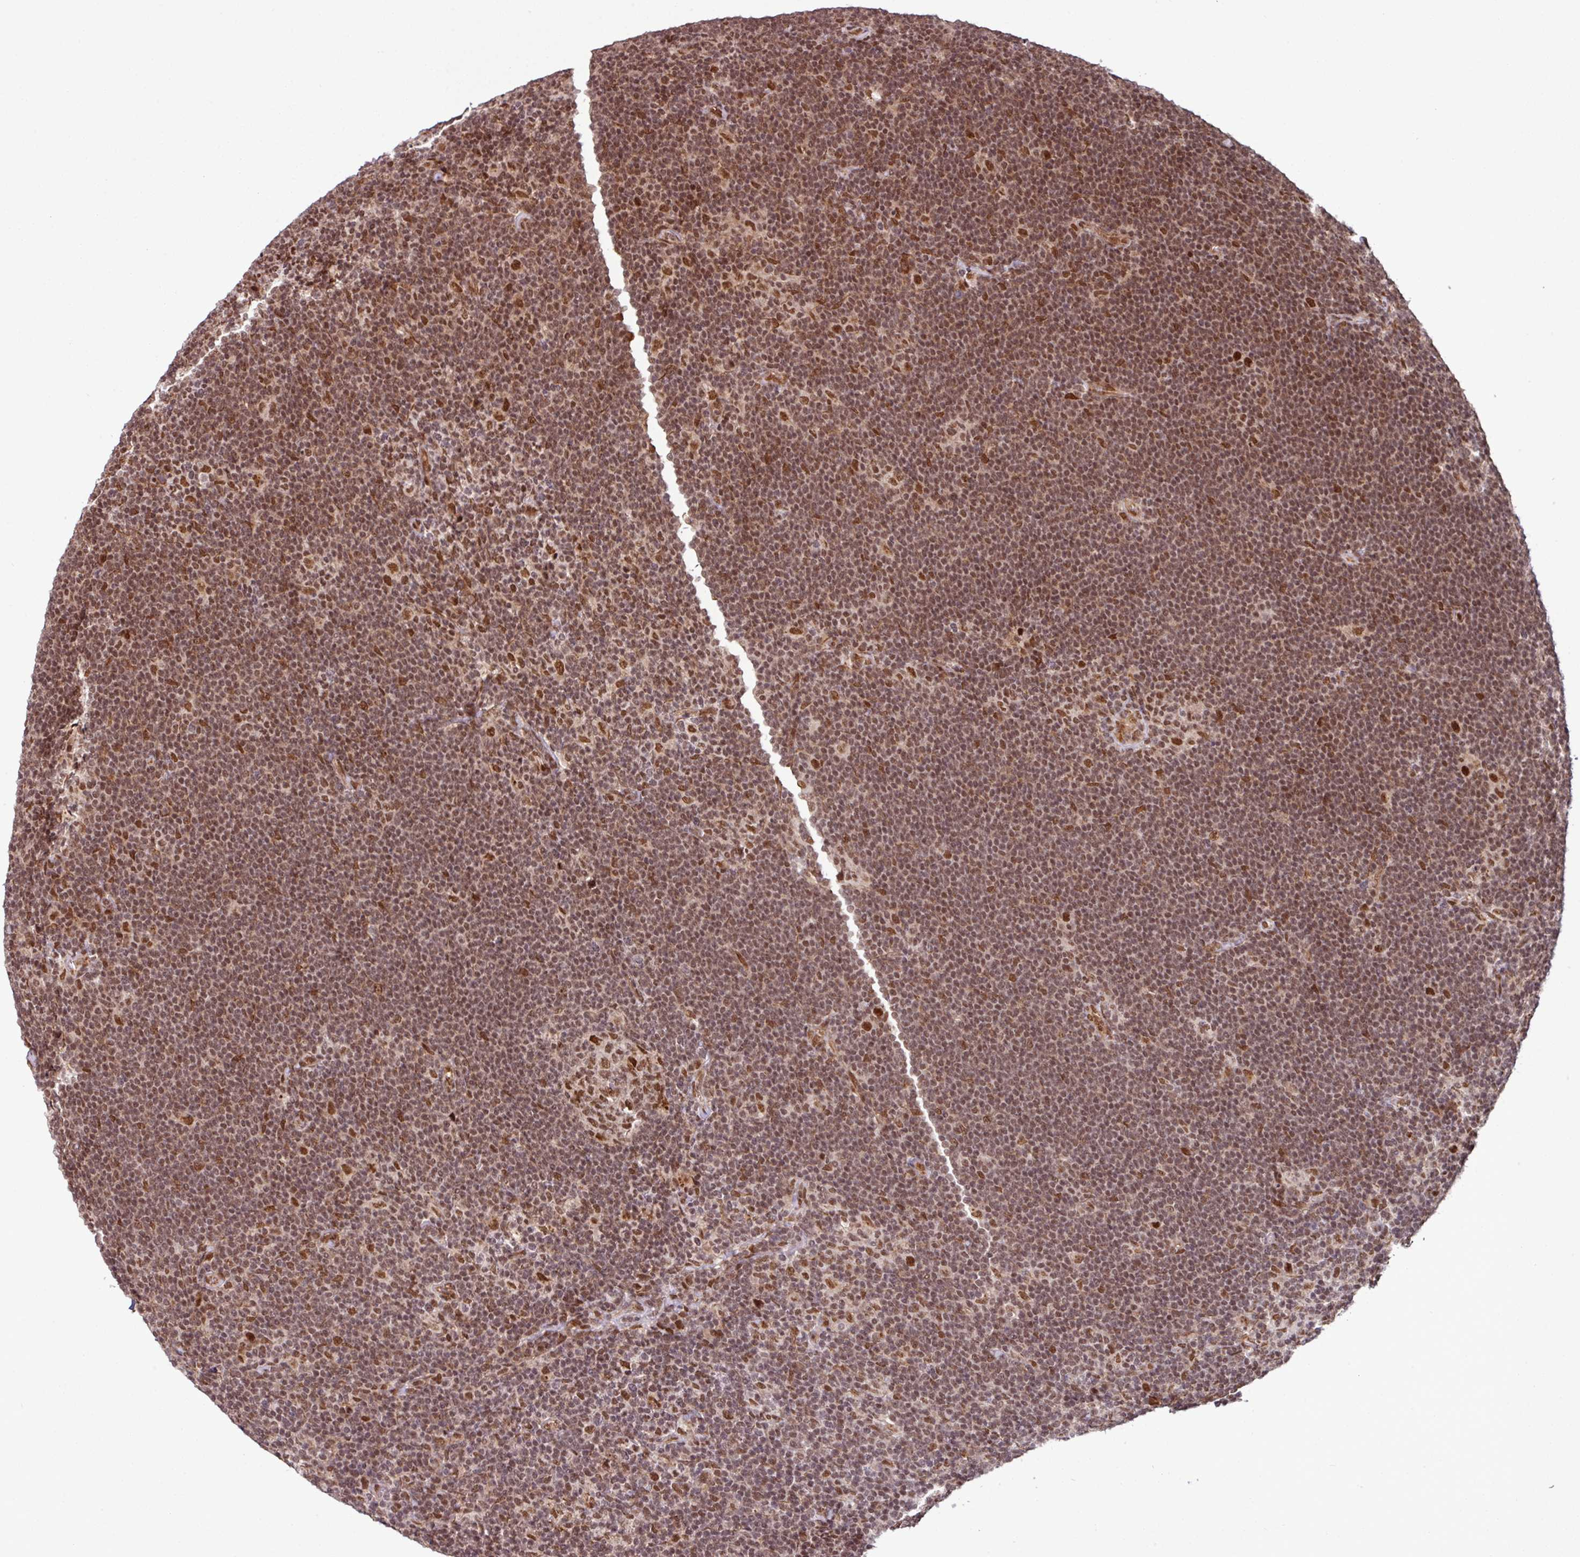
{"staining": {"intensity": "moderate", "quantity": ">75%", "location": "nuclear"}, "tissue": "lymphoma", "cell_type": "Tumor cells", "image_type": "cancer", "snomed": [{"axis": "morphology", "description": "Hodgkin's disease, NOS"}, {"axis": "topography", "description": "Lymph node"}], "caption": "IHC of human lymphoma reveals medium levels of moderate nuclear expression in approximately >75% of tumor cells.", "gene": "MORF4L2", "patient": {"sex": "female", "age": 57}}